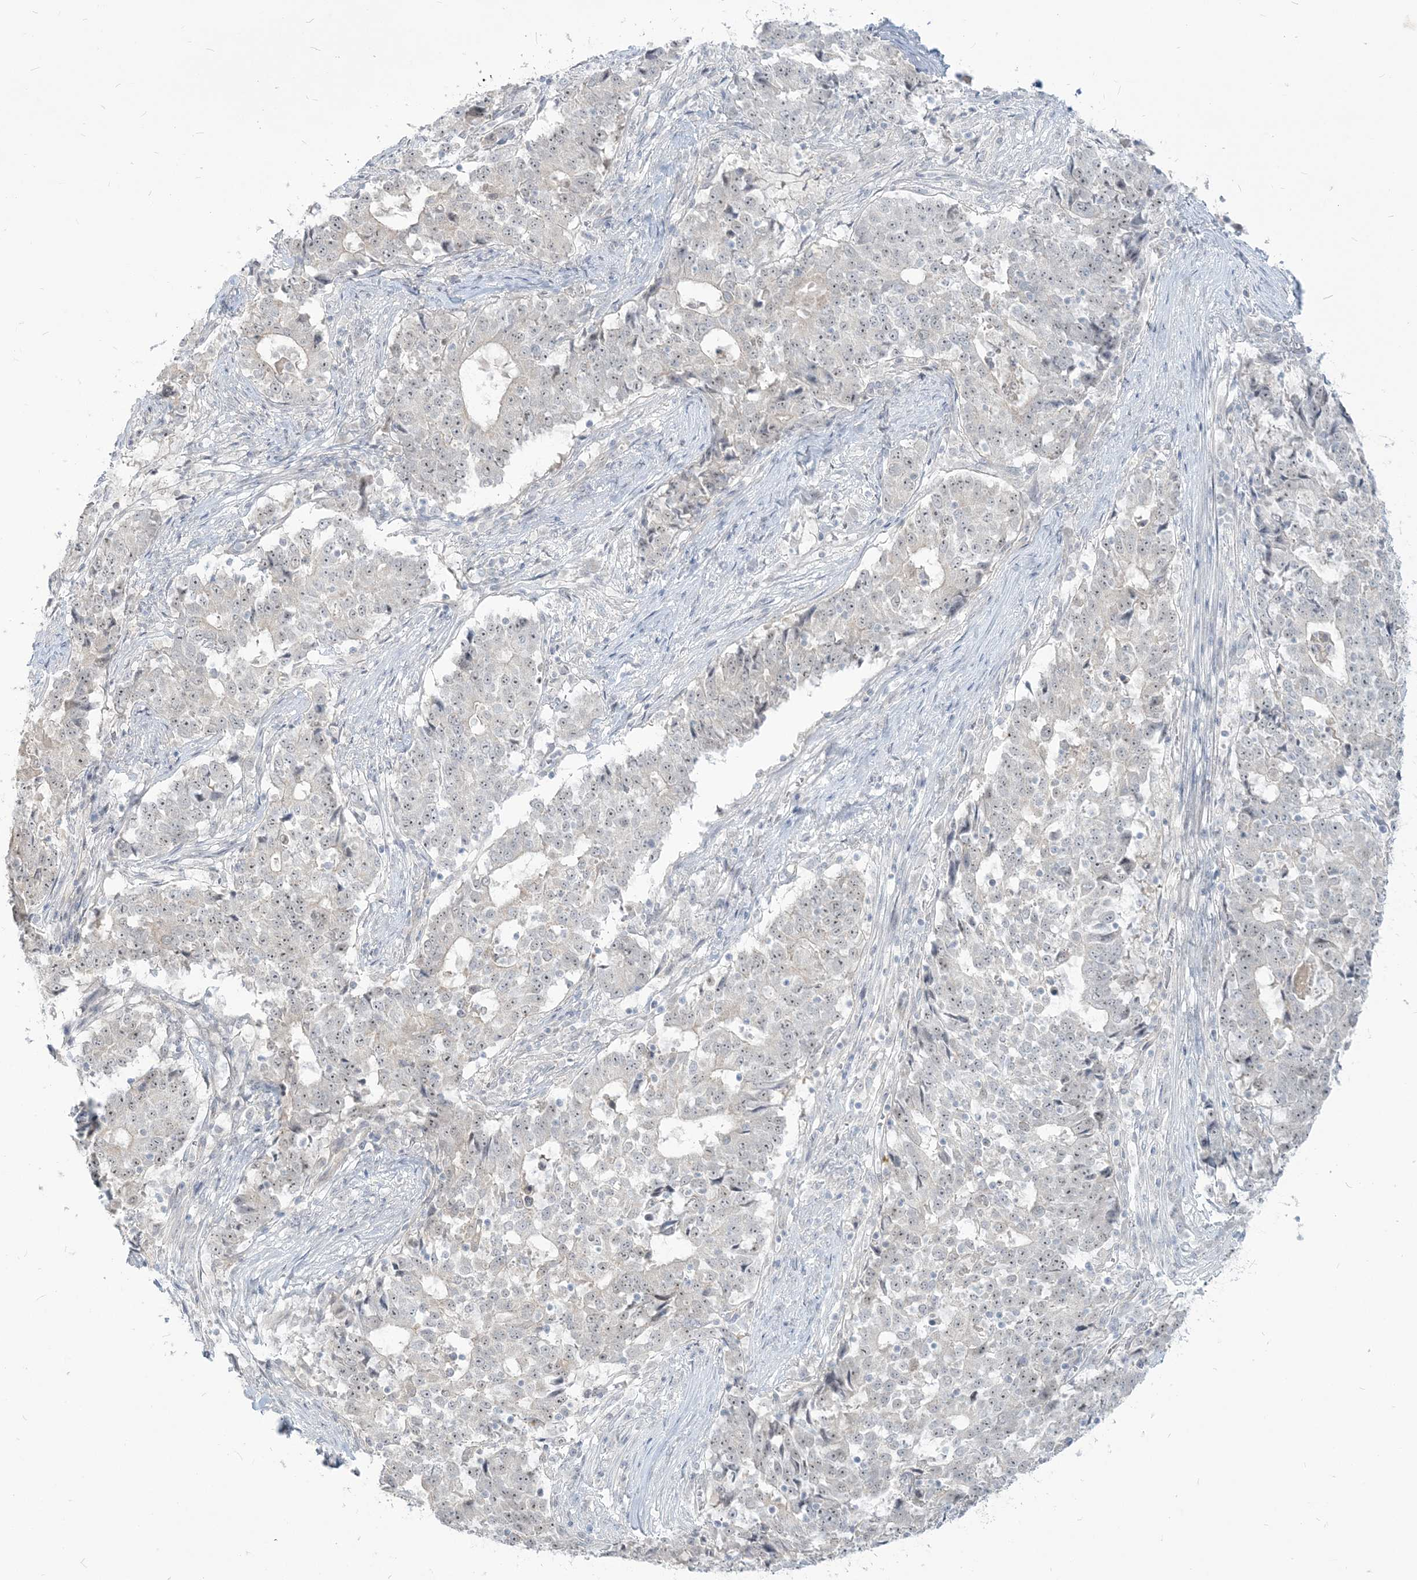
{"staining": {"intensity": "weak", "quantity": "25%-75%", "location": "nuclear"}, "tissue": "stomach cancer", "cell_type": "Tumor cells", "image_type": "cancer", "snomed": [{"axis": "morphology", "description": "Adenocarcinoma, NOS"}, {"axis": "topography", "description": "Stomach"}], "caption": "Protein analysis of stomach cancer tissue displays weak nuclear expression in approximately 25%-75% of tumor cells.", "gene": "SDAD1", "patient": {"sex": "male", "age": 59}}